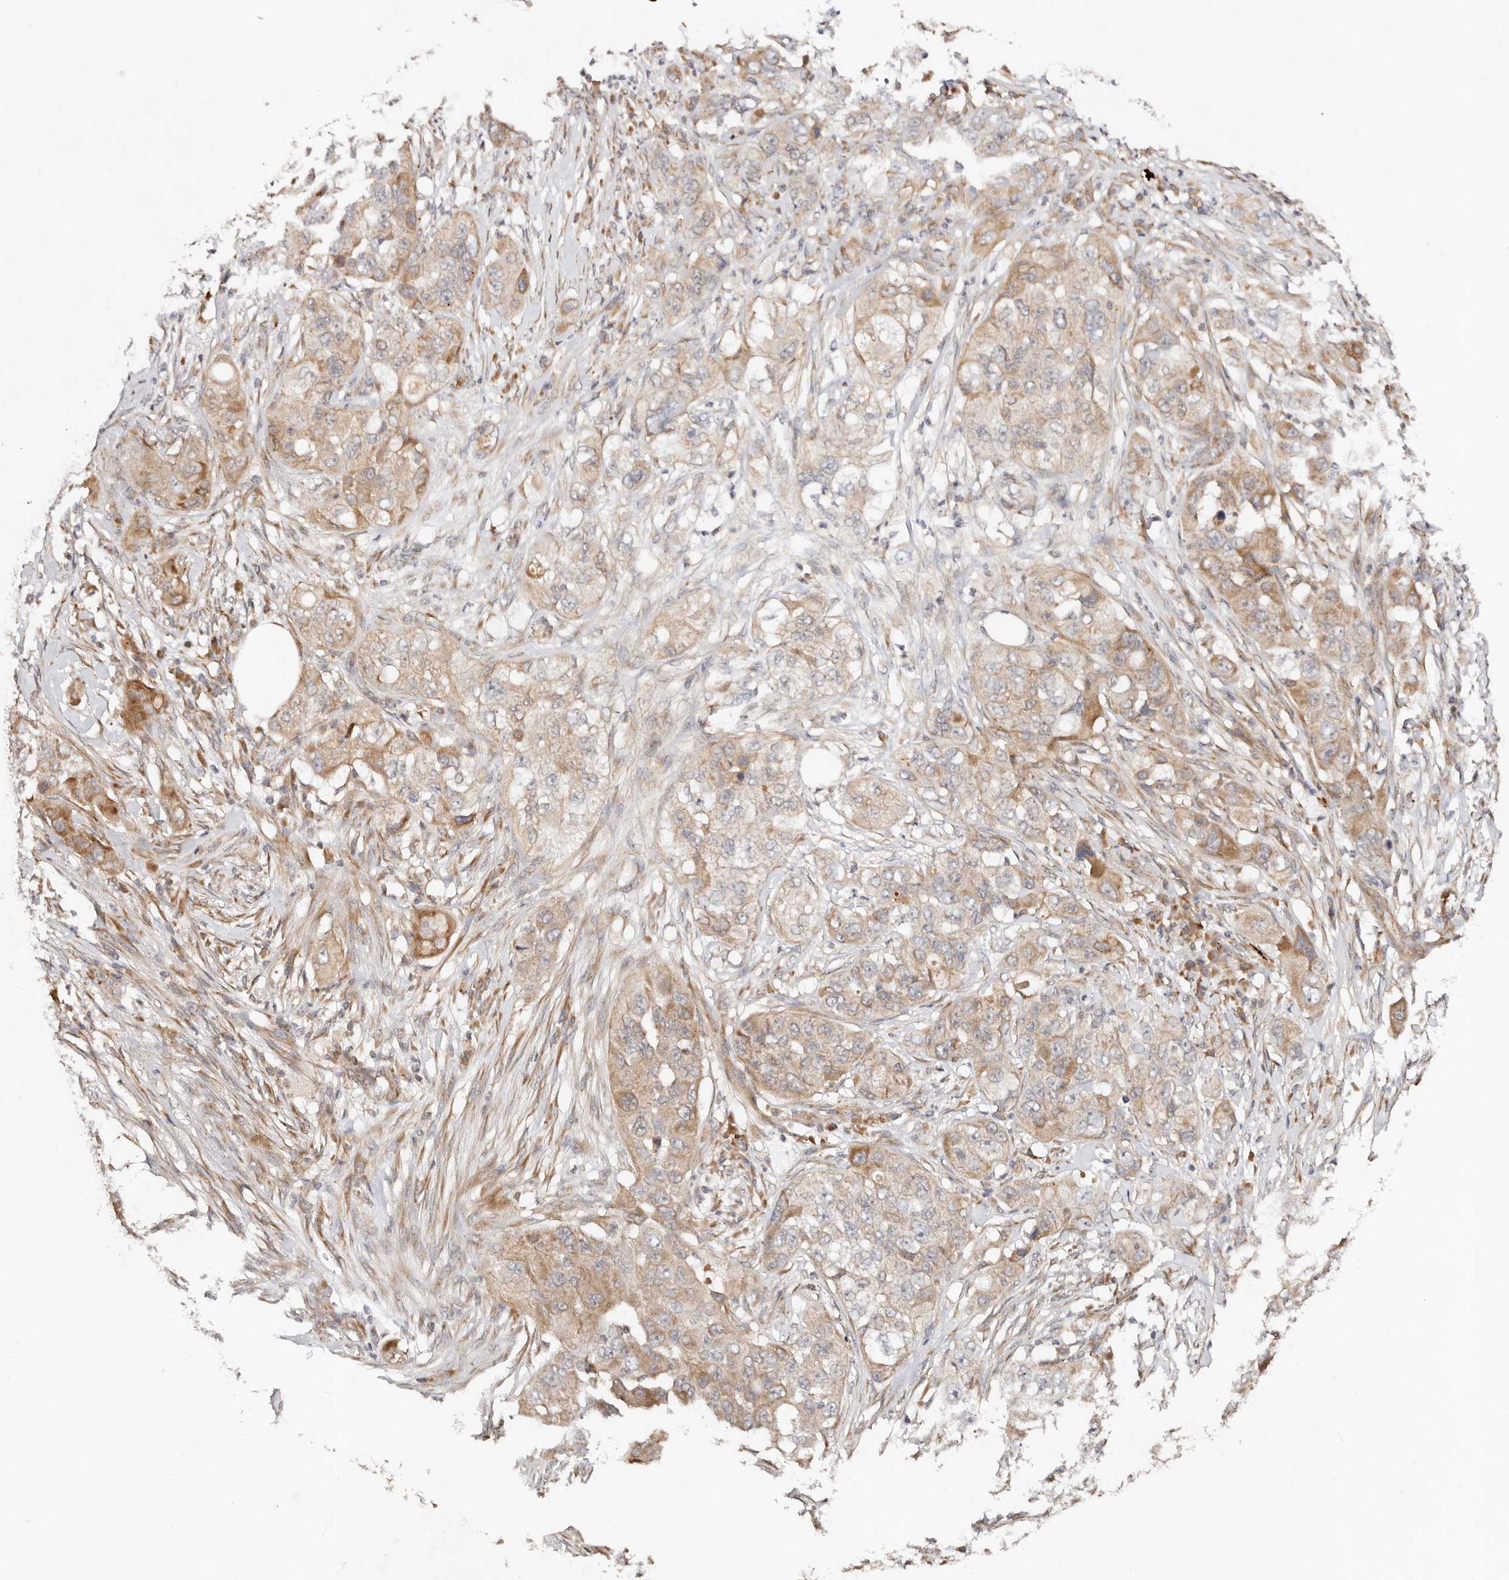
{"staining": {"intensity": "moderate", "quantity": "25%-75%", "location": "cytoplasmic/membranous"}, "tissue": "pancreatic cancer", "cell_type": "Tumor cells", "image_type": "cancer", "snomed": [{"axis": "morphology", "description": "Adenocarcinoma, NOS"}, {"axis": "topography", "description": "Pancreas"}], "caption": "A brown stain shows moderate cytoplasmic/membranous expression of a protein in pancreatic adenocarcinoma tumor cells.", "gene": "DENND11", "patient": {"sex": "female", "age": 78}}